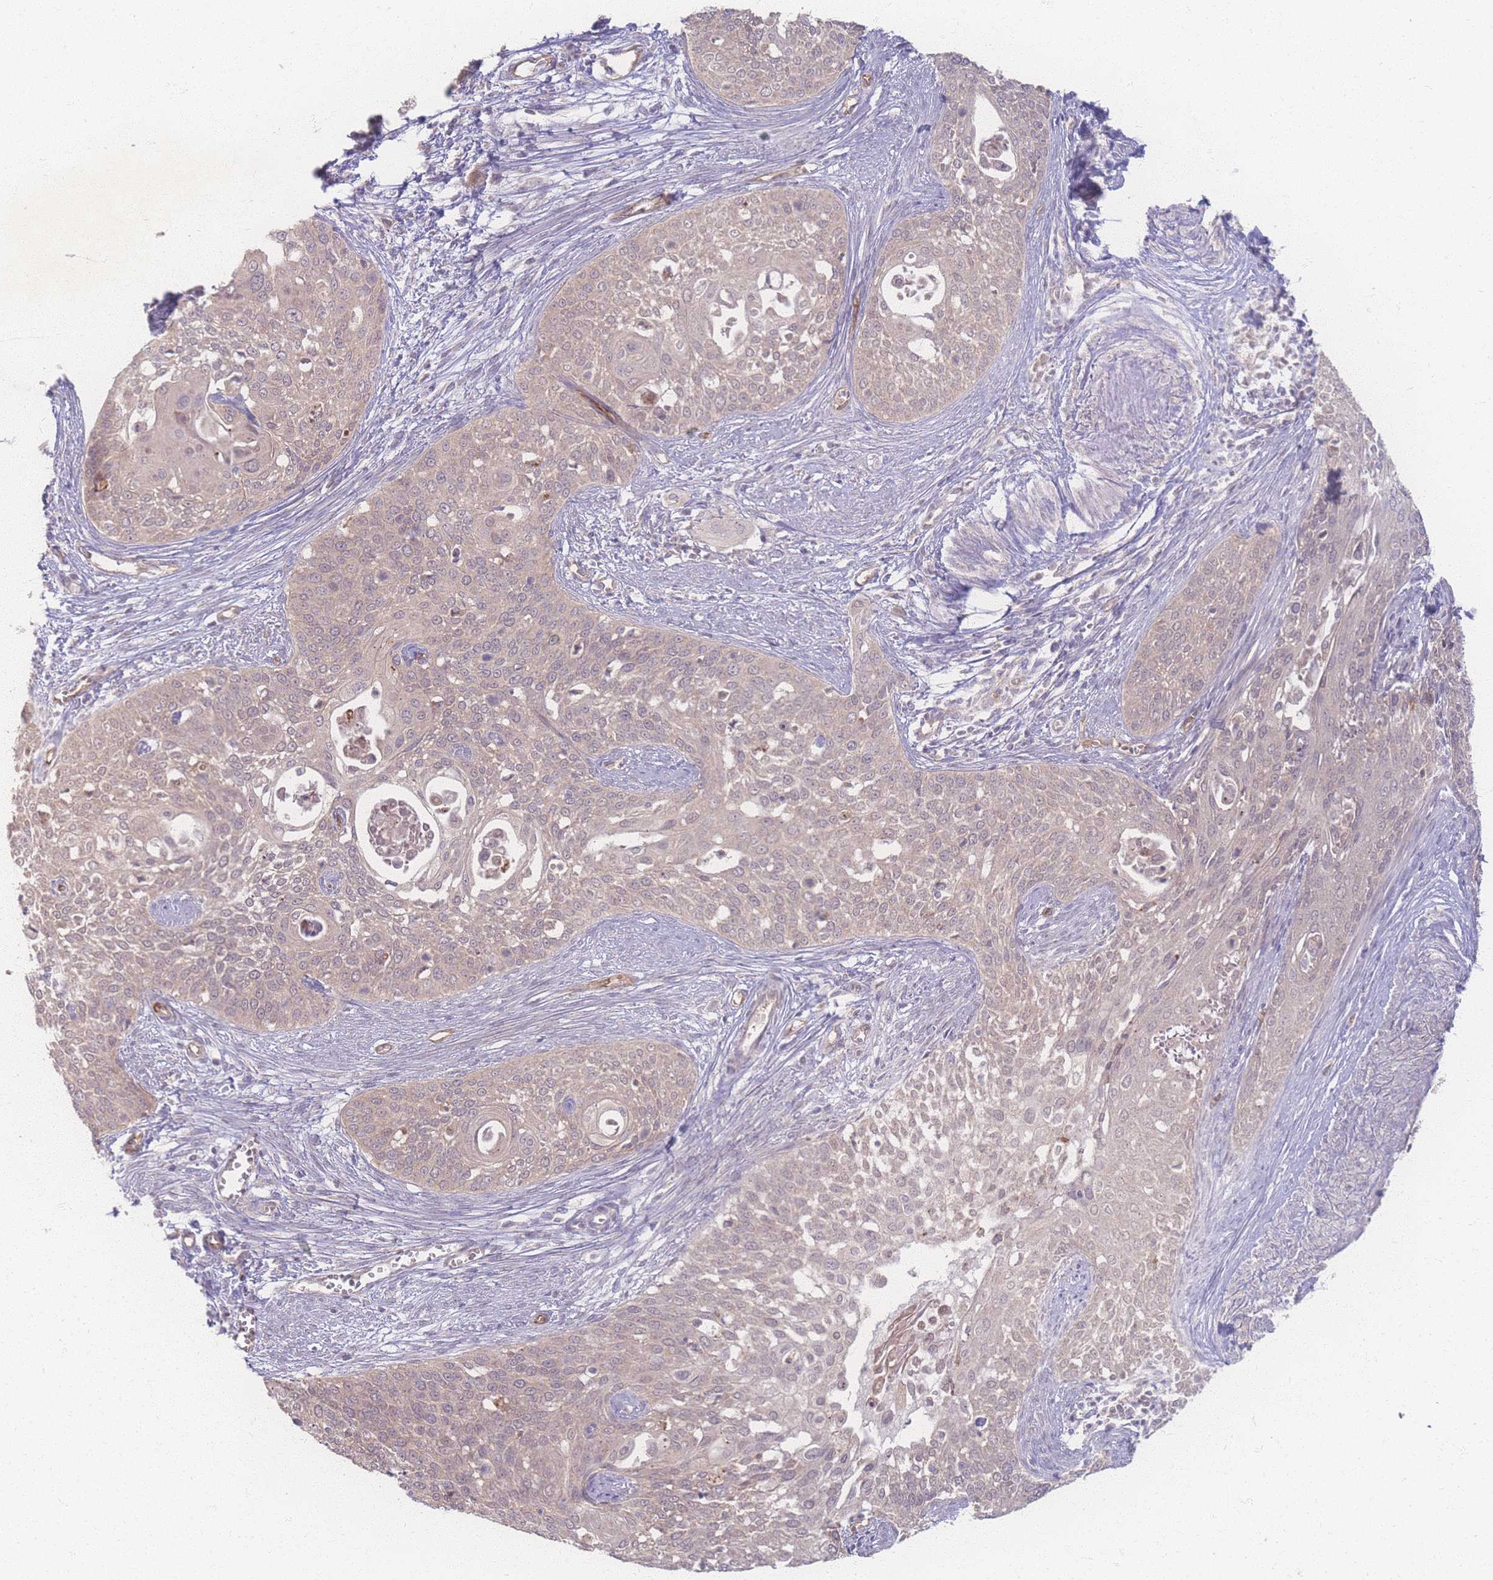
{"staining": {"intensity": "weak", "quantity": "<25%", "location": "cytoplasmic/membranous"}, "tissue": "cervical cancer", "cell_type": "Tumor cells", "image_type": "cancer", "snomed": [{"axis": "morphology", "description": "Squamous cell carcinoma, NOS"}, {"axis": "topography", "description": "Cervix"}], "caption": "Immunohistochemical staining of human squamous cell carcinoma (cervical) reveals no significant positivity in tumor cells.", "gene": "INSR", "patient": {"sex": "female", "age": 44}}